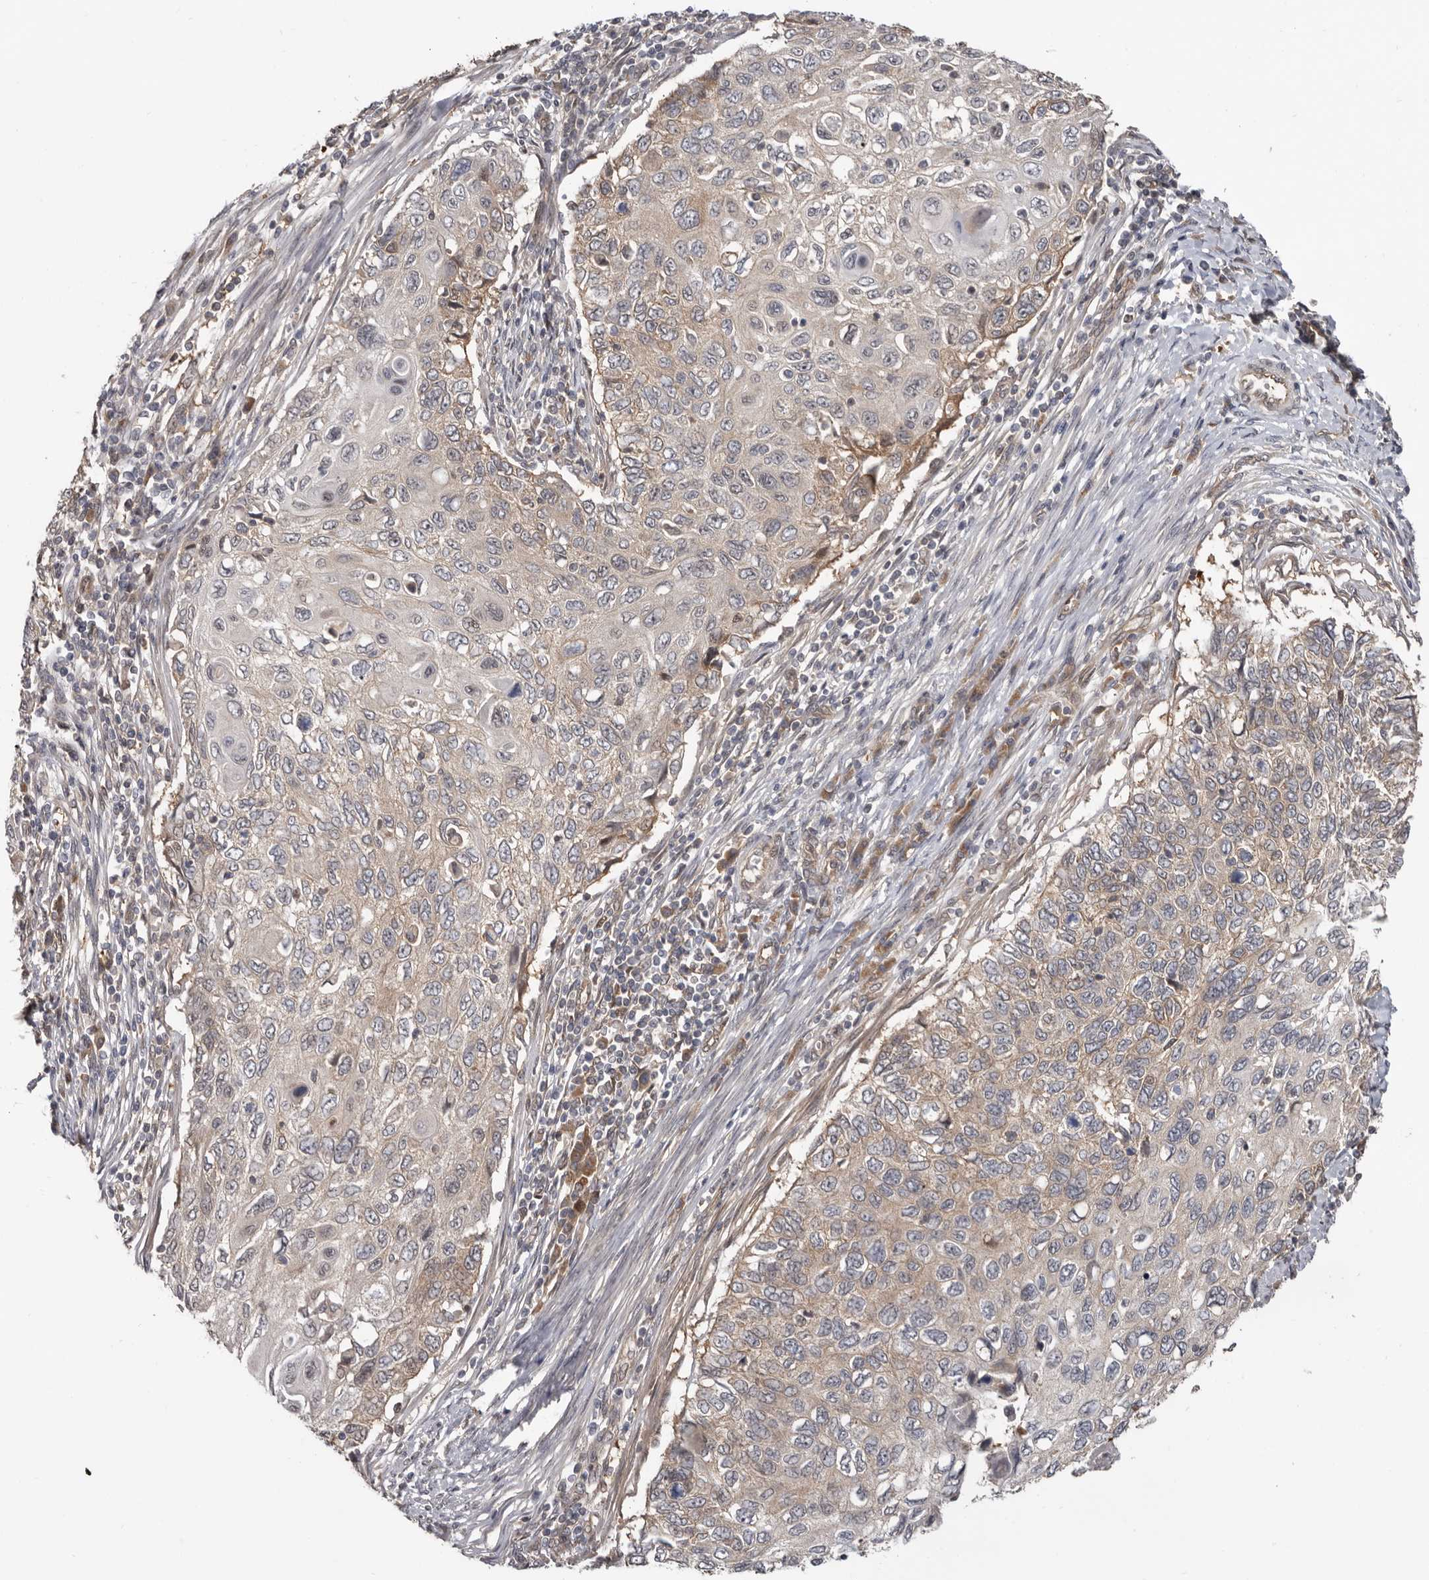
{"staining": {"intensity": "weak", "quantity": "<25%", "location": "cytoplasmic/membranous"}, "tissue": "cervical cancer", "cell_type": "Tumor cells", "image_type": "cancer", "snomed": [{"axis": "morphology", "description": "Squamous cell carcinoma, NOS"}, {"axis": "topography", "description": "Cervix"}], "caption": "Tumor cells are negative for protein expression in human cervical cancer (squamous cell carcinoma). The staining was performed using DAB to visualize the protein expression in brown, while the nuclei were stained in blue with hematoxylin (Magnification: 20x).", "gene": "BAD", "patient": {"sex": "female", "age": 70}}